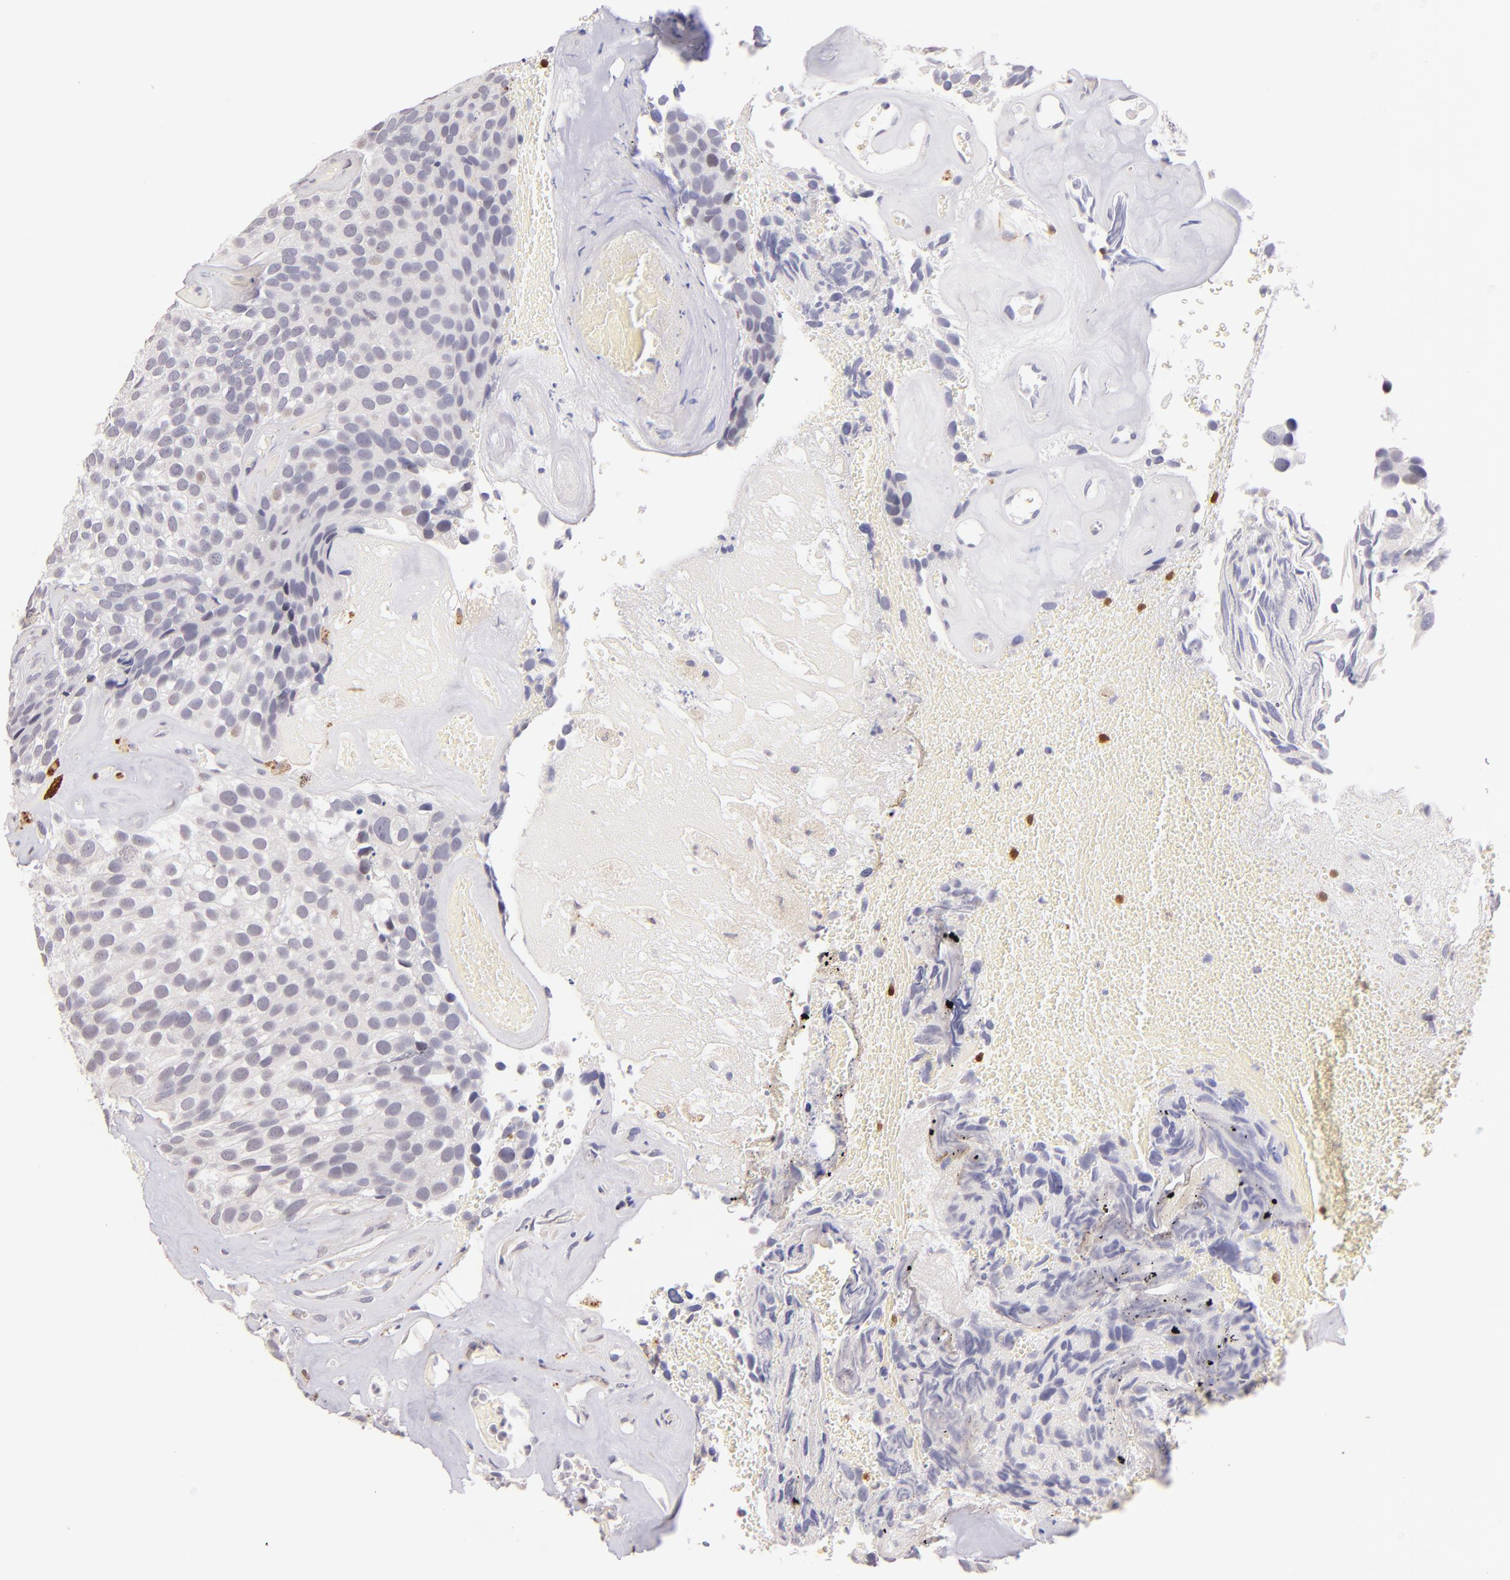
{"staining": {"intensity": "negative", "quantity": "none", "location": "none"}, "tissue": "urothelial cancer", "cell_type": "Tumor cells", "image_type": "cancer", "snomed": [{"axis": "morphology", "description": "Urothelial carcinoma, High grade"}, {"axis": "topography", "description": "Urinary bladder"}], "caption": "DAB (3,3'-diaminobenzidine) immunohistochemical staining of urothelial cancer demonstrates no significant expression in tumor cells.", "gene": "ZAP70", "patient": {"sex": "male", "age": 72}}